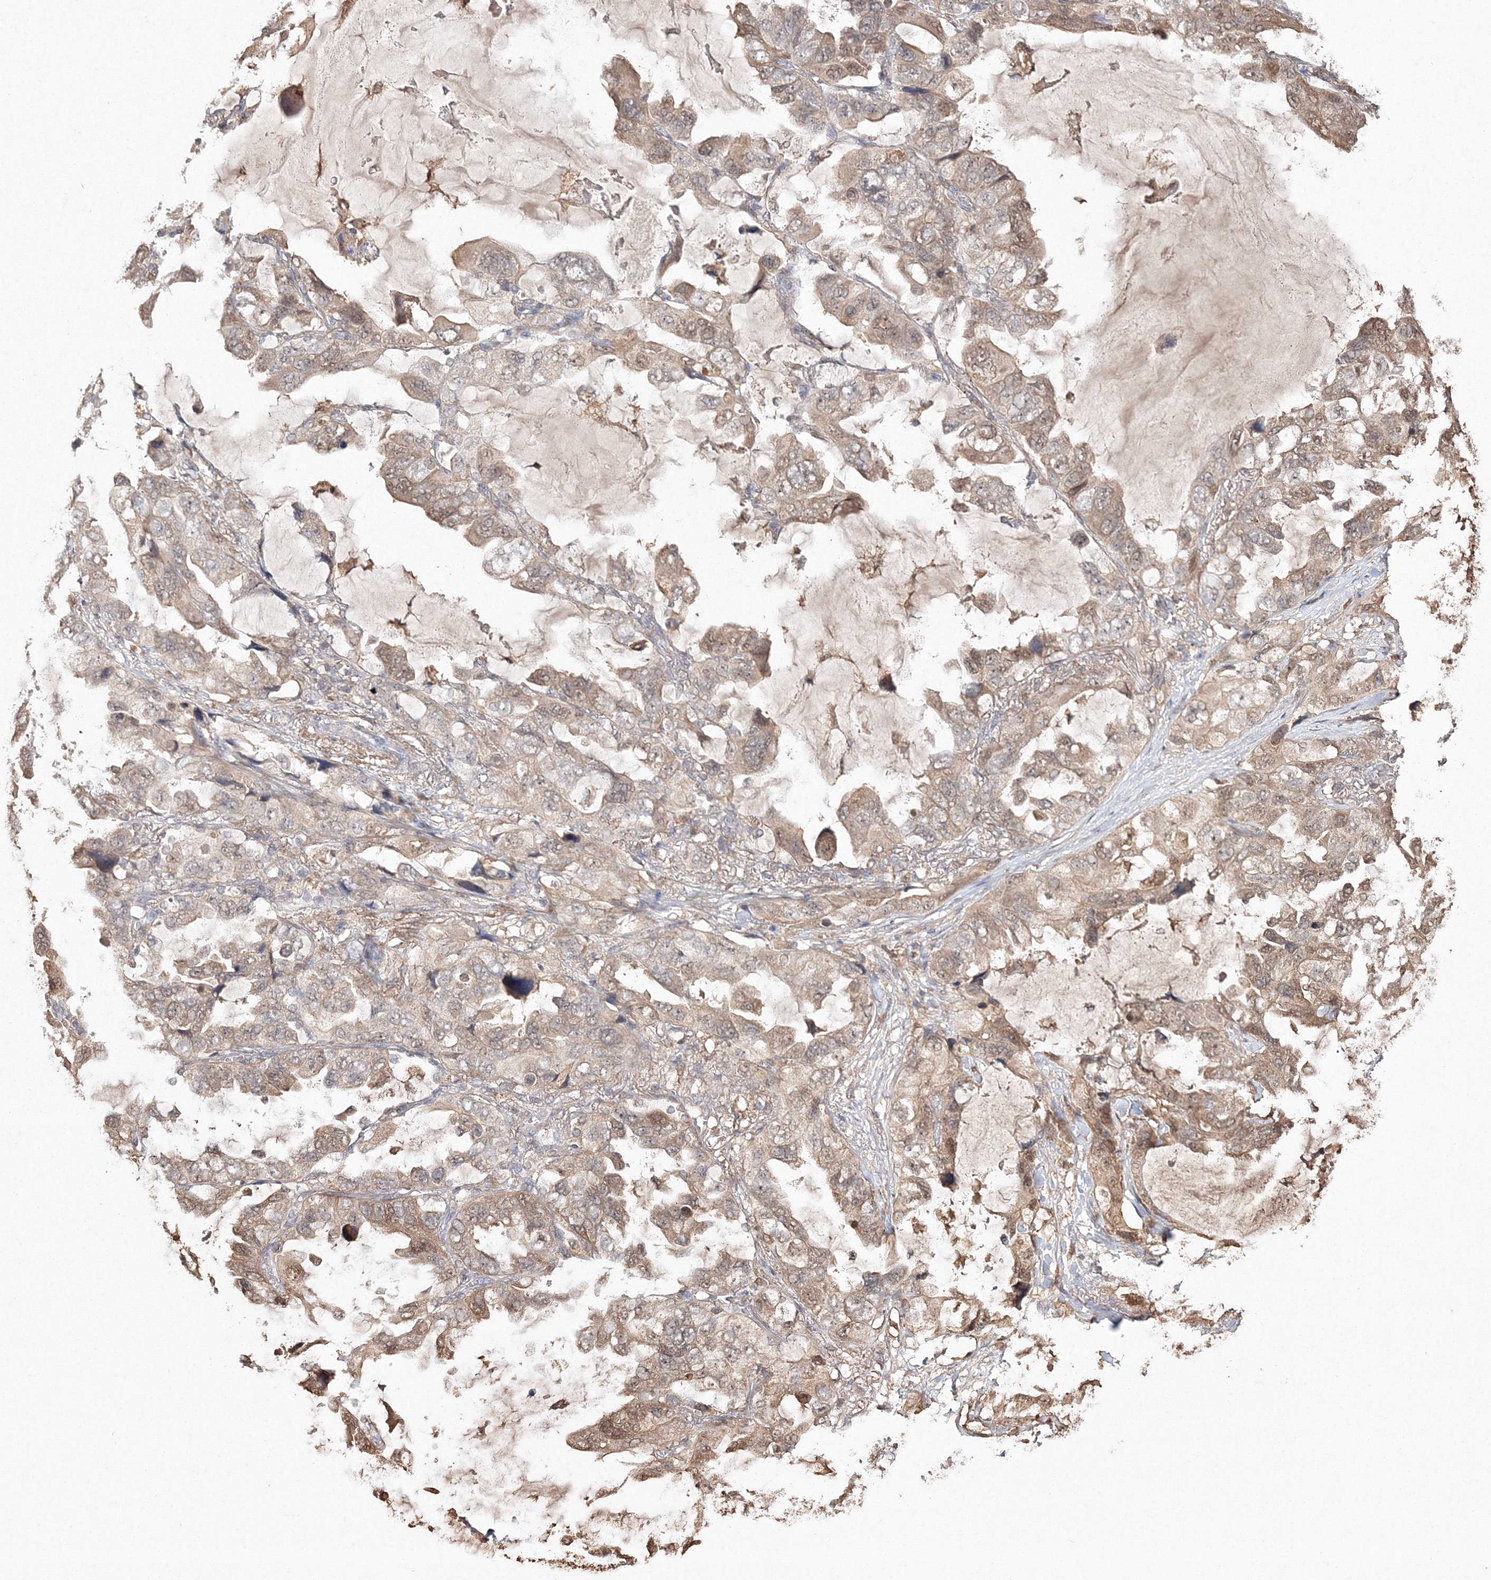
{"staining": {"intensity": "moderate", "quantity": "25%-75%", "location": "cytoplasmic/membranous,nuclear"}, "tissue": "lung cancer", "cell_type": "Tumor cells", "image_type": "cancer", "snomed": [{"axis": "morphology", "description": "Squamous cell carcinoma, NOS"}, {"axis": "topography", "description": "Lung"}], "caption": "High-magnification brightfield microscopy of lung cancer (squamous cell carcinoma) stained with DAB (brown) and counterstained with hematoxylin (blue). tumor cells exhibit moderate cytoplasmic/membranous and nuclear positivity is present in about25%-75% of cells. The protein of interest is stained brown, and the nuclei are stained in blue (DAB (3,3'-diaminobenzidine) IHC with brightfield microscopy, high magnification).", "gene": "S100A11", "patient": {"sex": "female", "age": 73}}